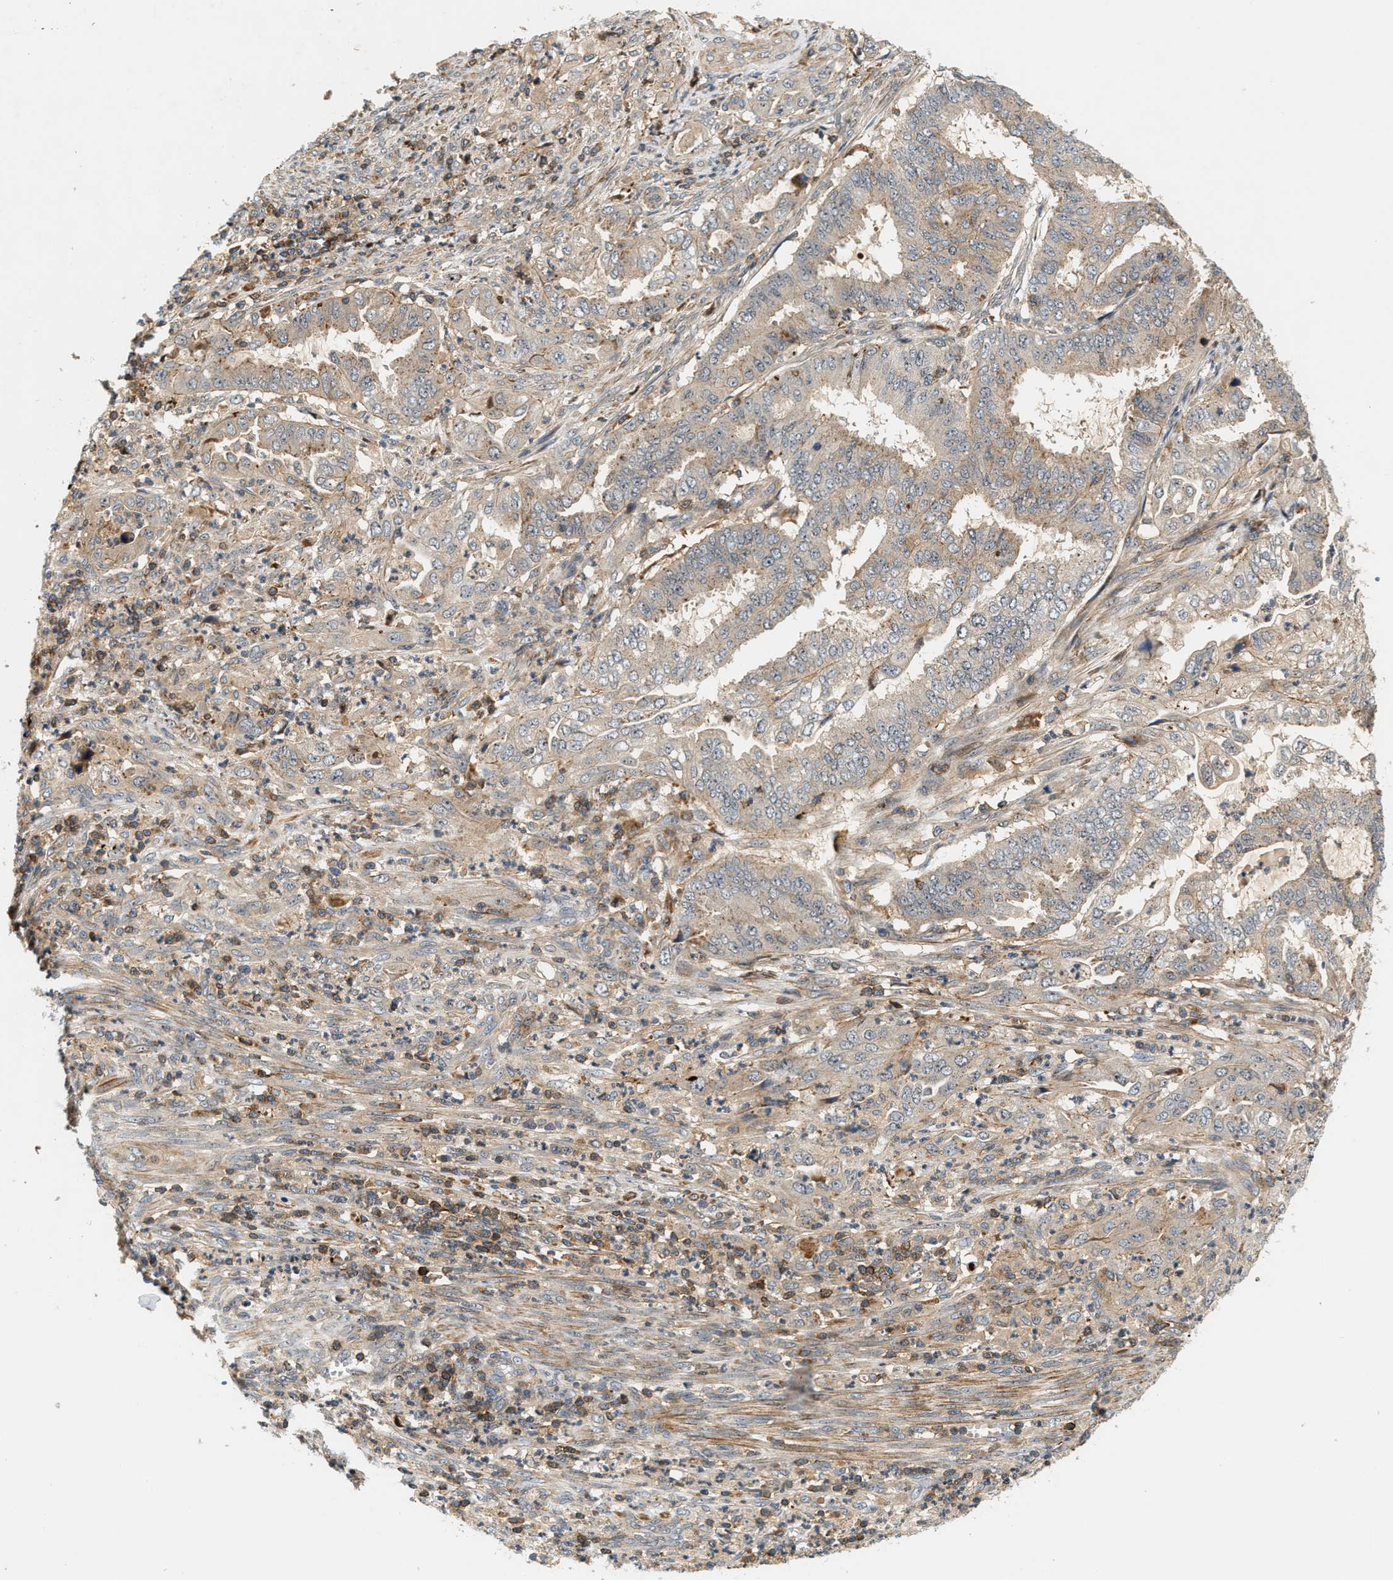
{"staining": {"intensity": "weak", "quantity": ">75%", "location": "cytoplasmic/membranous"}, "tissue": "endometrial cancer", "cell_type": "Tumor cells", "image_type": "cancer", "snomed": [{"axis": "morphology", "description": "Adenocarcinoma, NOS"}, {"axis": "topography", "description": "Endometrium"}], "caption": "An IHC photomicrograph of neoplastic tissue is shown. Protein staining in brown shows weak cytoplasmic/membranous positivity in endometrial cancer (adenocarcinoma) within tumor cells.", "gene": "SAMD9", "patient": {"sex": "female", "age": 51}}